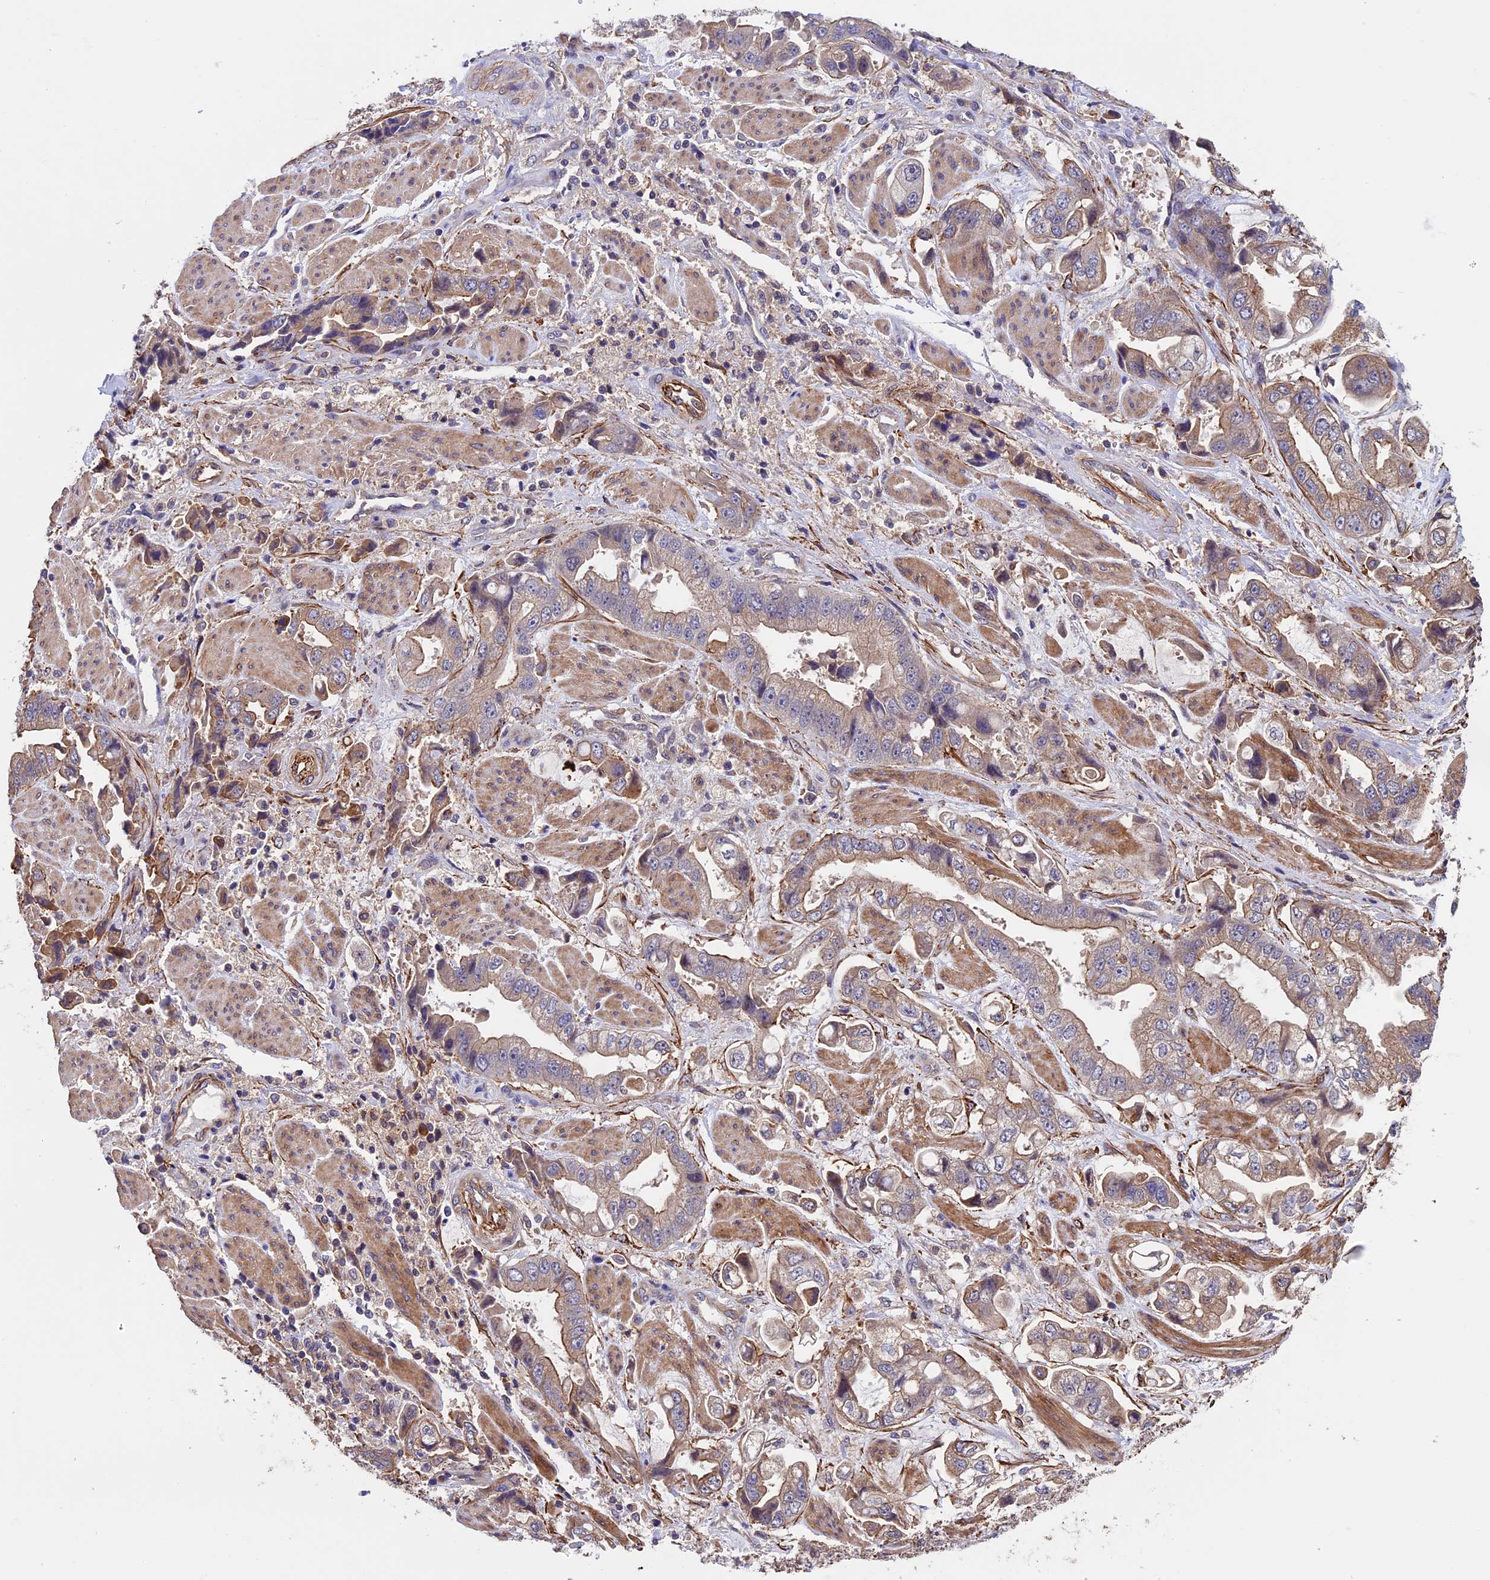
{"staining": {"intensity": "weak", "quantity": "25%-75%", "location": "cytoplasmic/membranous"}, "tissue": "stomach cancer", "cell_type": "Tumor cells", "image_type": "cancer", "snomed": [{"axis": "morphology", "description": "Adenocarcinoma, NOS"}, {"axis": "topography", "description": "Stomach"}], "caption": "IHC histopathology image of human stomach adenocarcinoma stained for a protein (brown), which displays low levels of weak cytoplasmic/membranous staining in approximately 25%-75% of tumor cells.", "gene": "SLC9A5", "patient": {"sex": "male", "age": 62}}